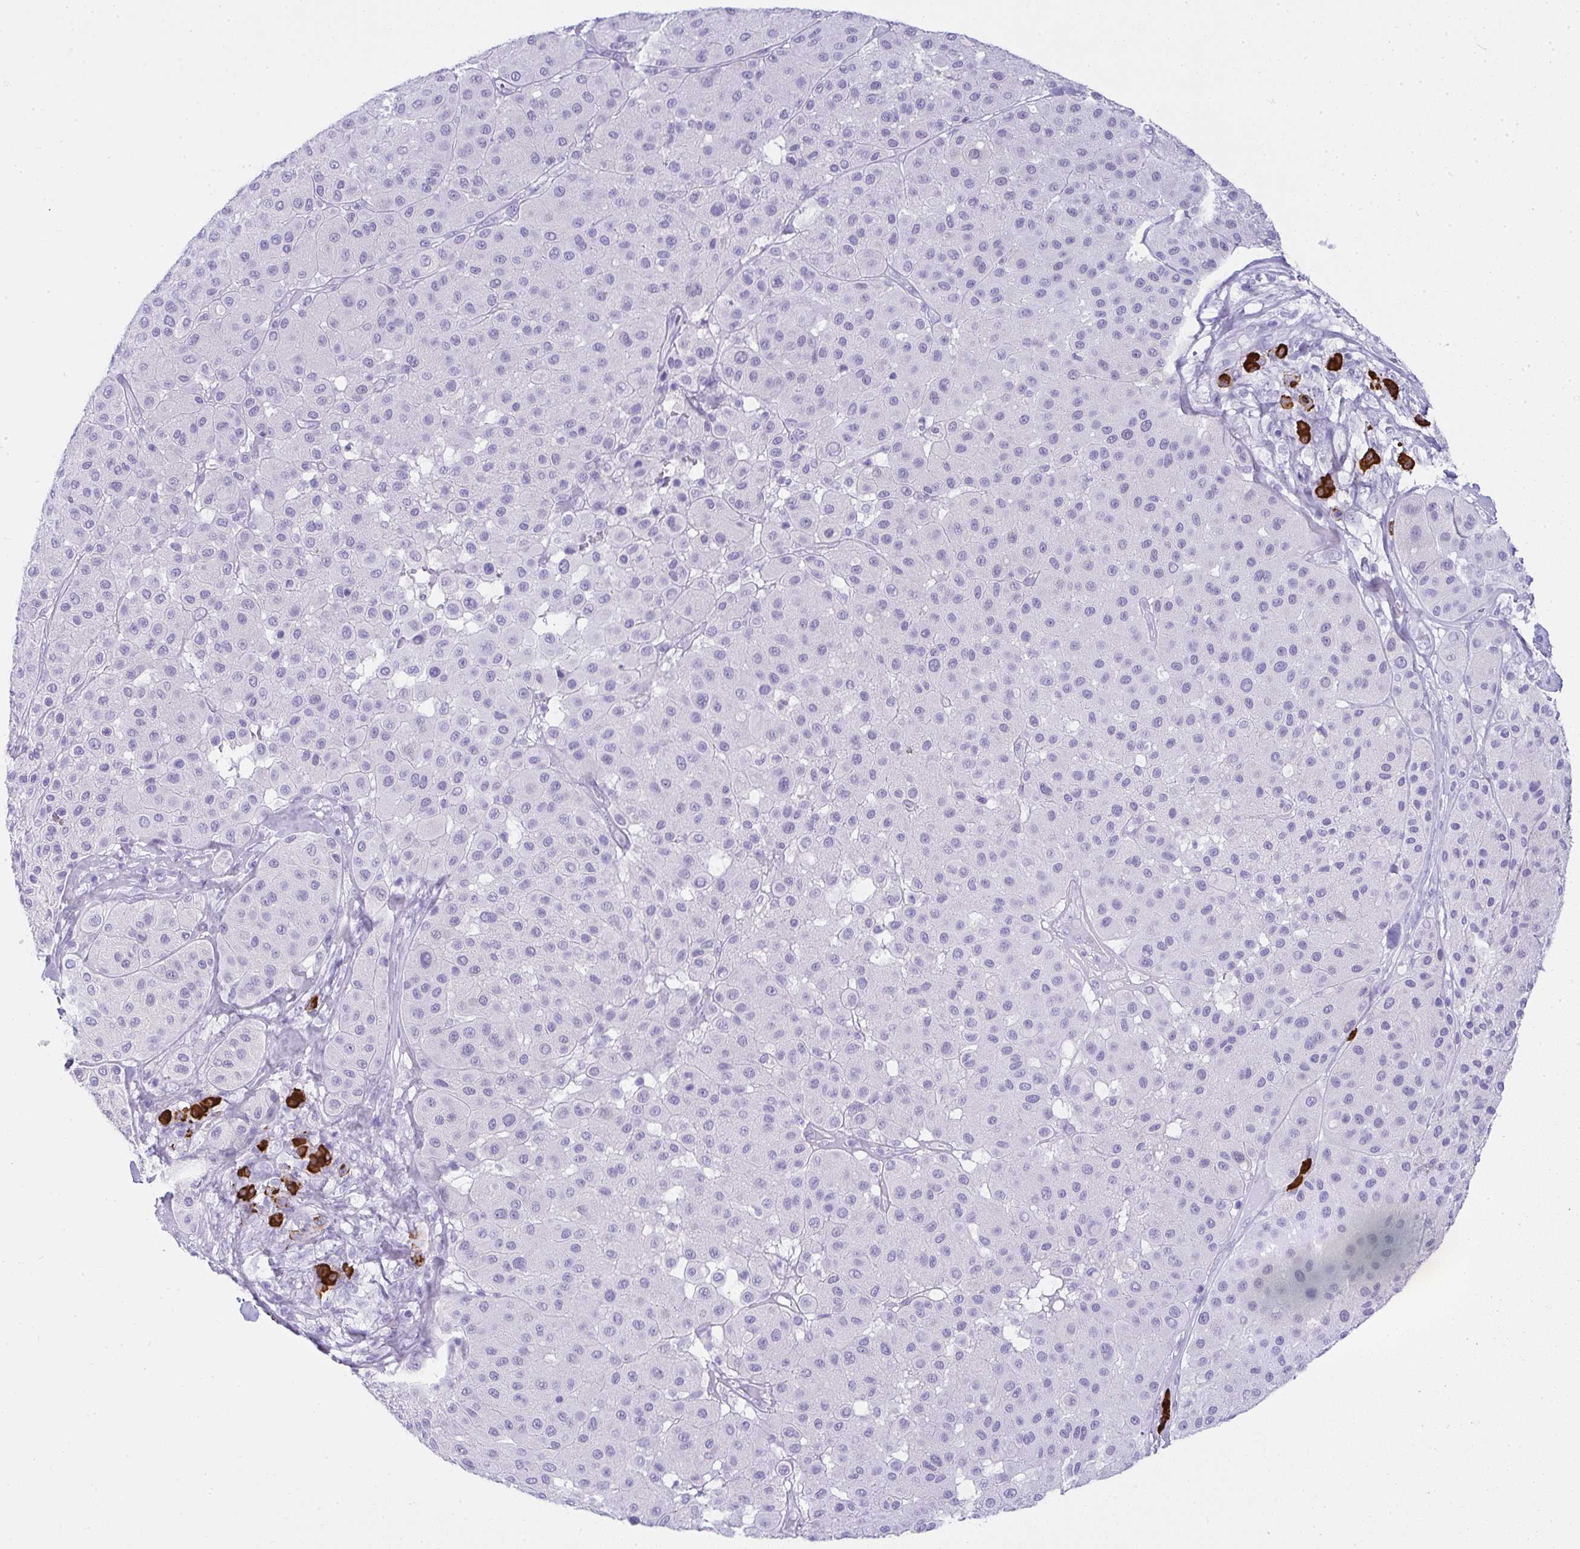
{"staining": {"intensity": "negative", "quantity": "none", "location": "none"}, "tissue": "melanoma", "cell_type": "Tumor cells", "image_type": "cancer", "snomed": [{"axis": "morphology", "description": "Malignant melanoma, Metastatic site"}, {"axis": "topography", "description": "Smooth muscle"}], "caption": "This is an immunohistochemistry micrograph of malignant melanoma (metastatic site). There is no expression in tumor cells.", "gene": "CDADC1", "patient": {"sex": "male", "age": 41}}